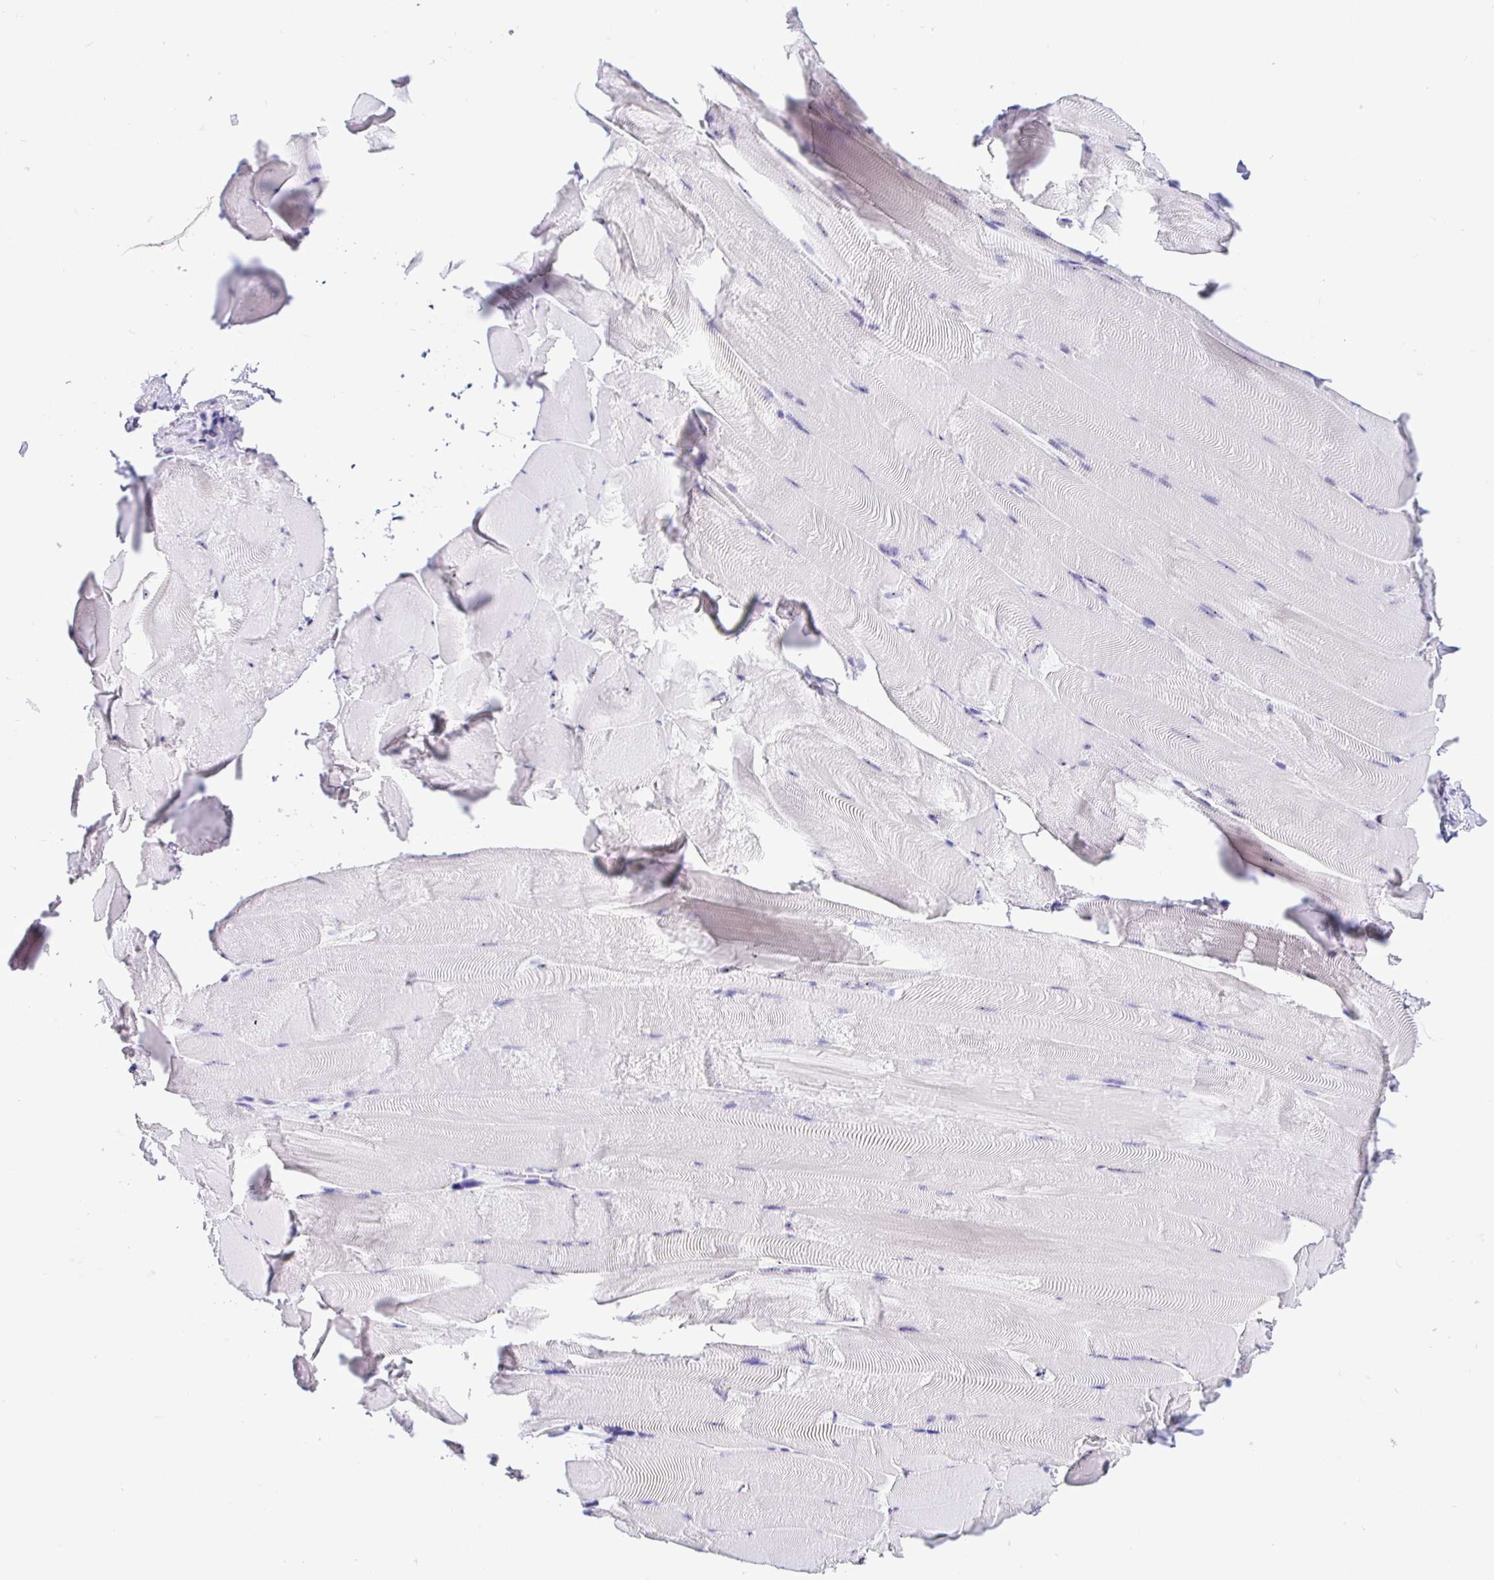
{"staining": {"intensity": "negative", "quantity": "none", "location": "none"}, "tissue": "skeletal muscle", "cell_type": "Myocytes", "image_type": "normal", "snomed": [{"axis": "morphology", "description": "Normal tissue, NOS"}, {"axis": "topography", "description": "Skeletal muscle"}], "caption": "Immunohistochemical staining of normal human skeletal muscle demonstrates no significant staining in myocytes.", "gene": "PRAMEF18", "patient": {"sex": "female", "age": 64}}